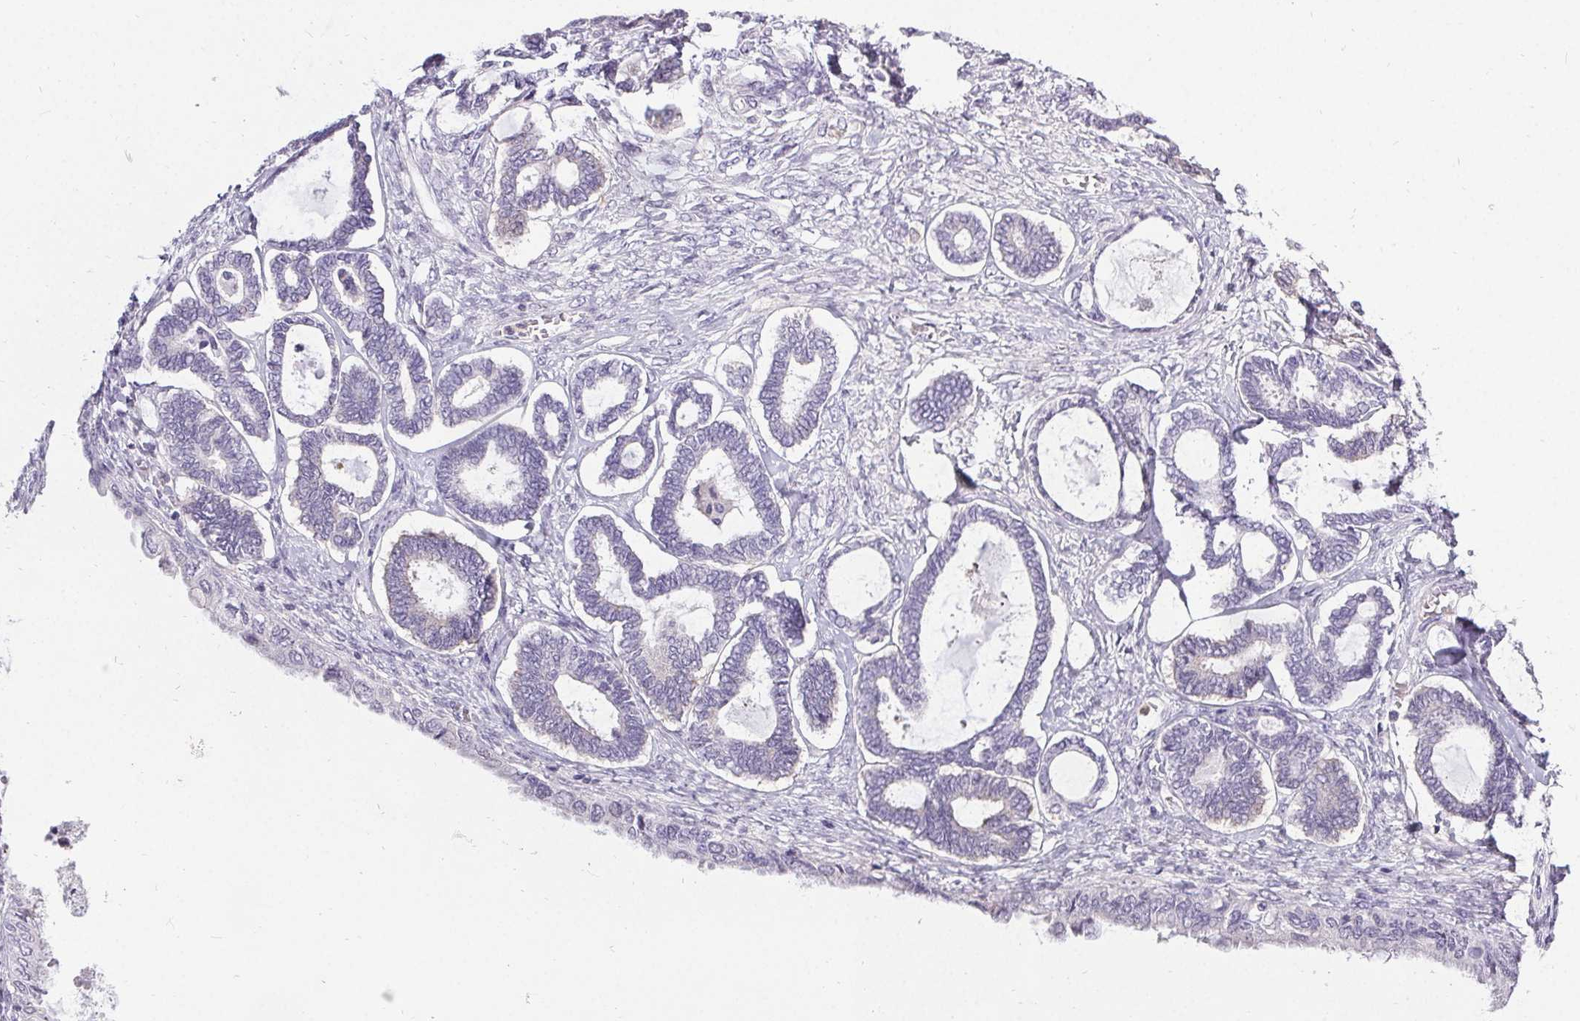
{"staining": {"intensity": "negative", "quantity": "none", "location": "none"}, "tissue": "ovarian cancer", "cell_type": "Tumor cells", "image_type": "cancer", "snomed": [{"axis": "morphology", "description": "Carcinoma, endometroid"}, {"axis": "topography", "description": "Ovary"}], "caption": "Immunohistochemistry of endometroid carcinoma (ovarian) displays no staining in tumor cells.", "gene": "PMEL", "patient": {"sex": "female", "age": 70}}